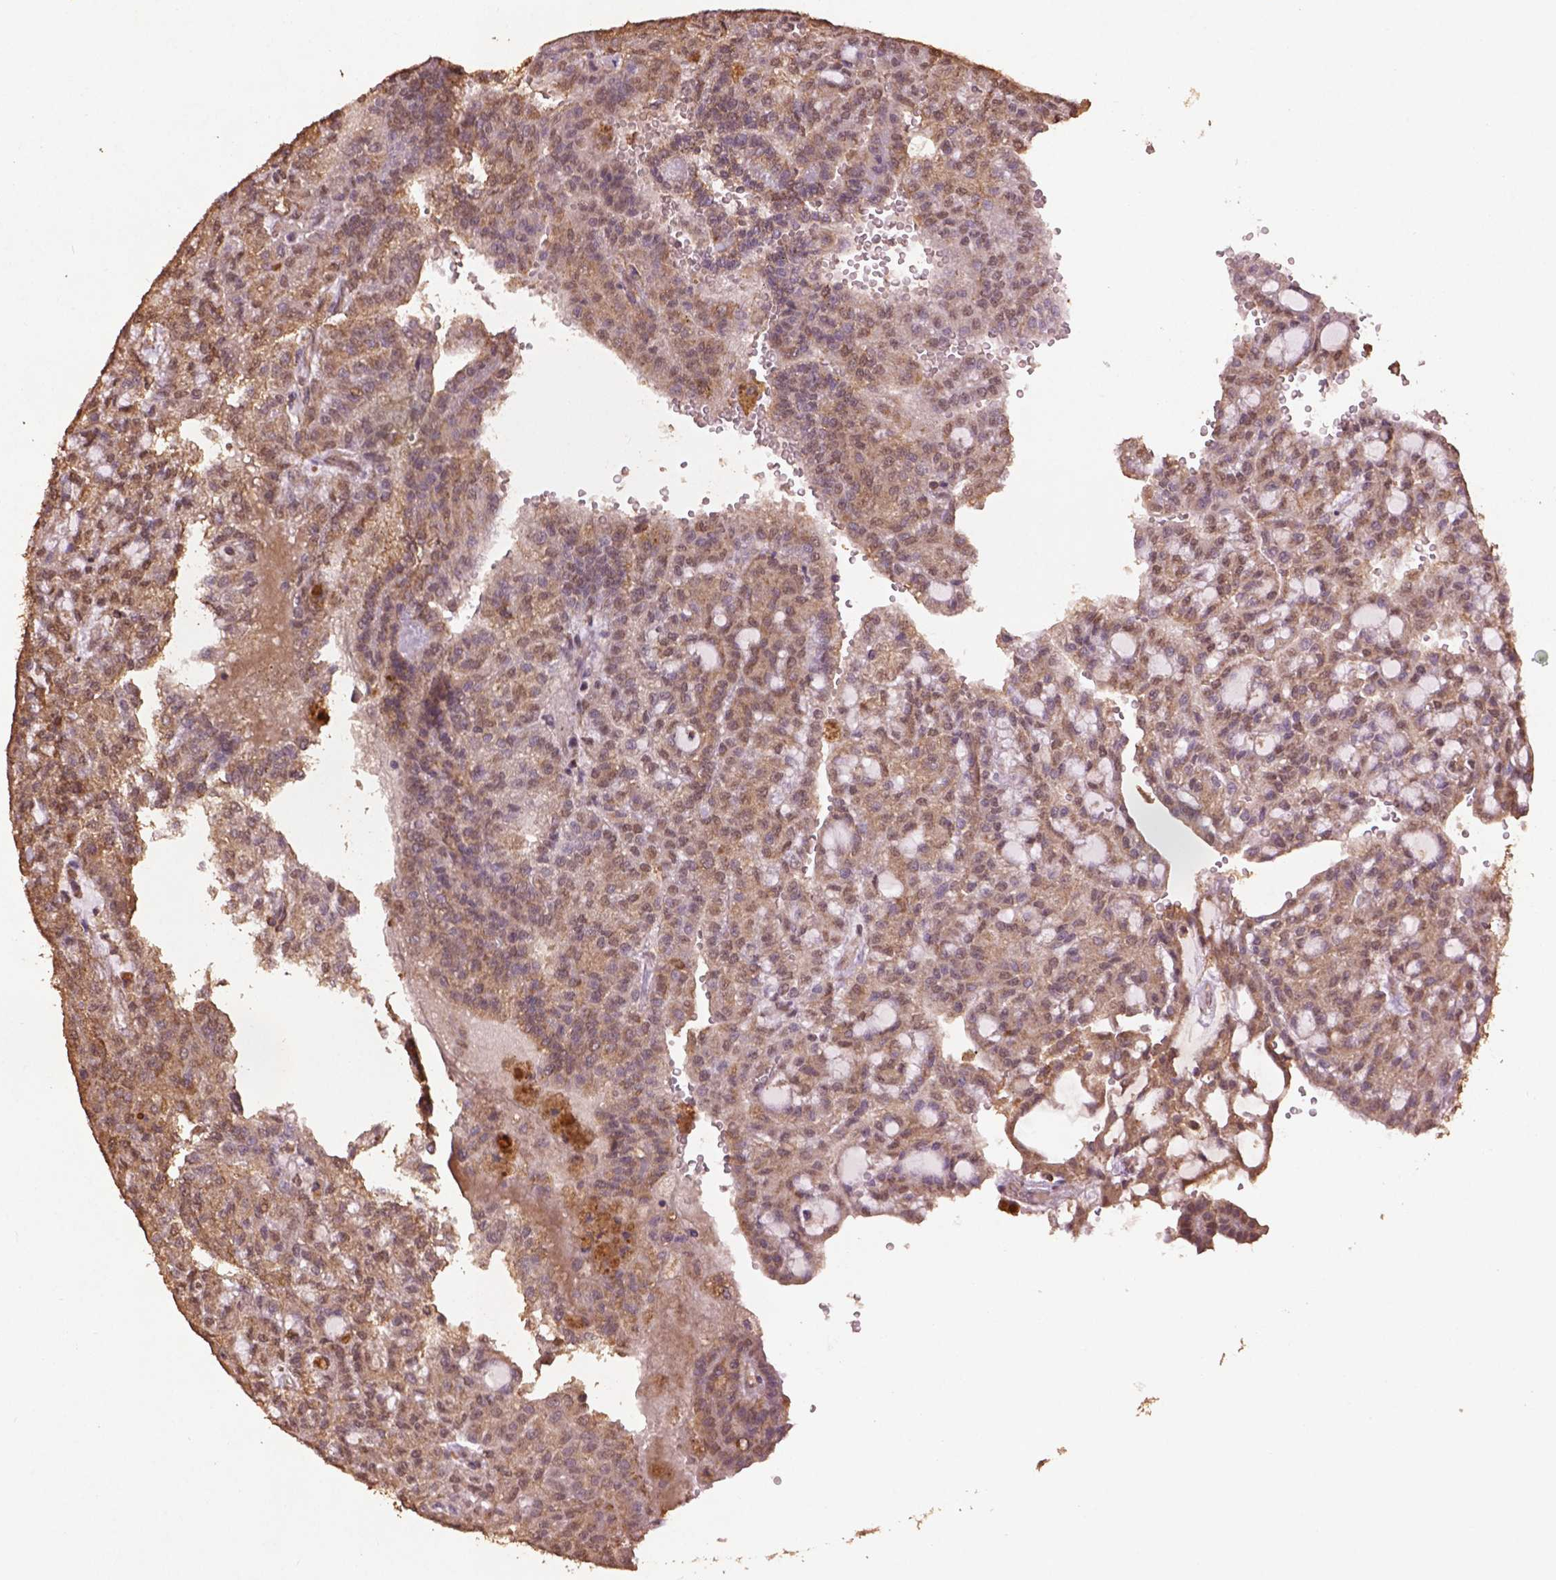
{"staining": {"intensity": "weak", "quantity": ">75%", "location": "cytoplasmic/membranous"}, "tissue": "renal cancer", "cell_type": "Tumor cells", "image_type": "cancer", "snomed": [{"axis": "morphology", "description": "Adenocarcinoma, NOS"}, {"axis": "topography", "description": "Kidney"}], "caption": "Immunohistochemistry image of neoplastic tissue: human adenocarcinoma (renal) stained using immunohistochemistry reveals low levels of weak protein expression localized specifically in the cytoplasmic/membranous of tumor cells, appearing as a cytoplasmic/membranous brown color.", "gene": "BABAM1", "patient": {"sex": "male", "age": 63}}